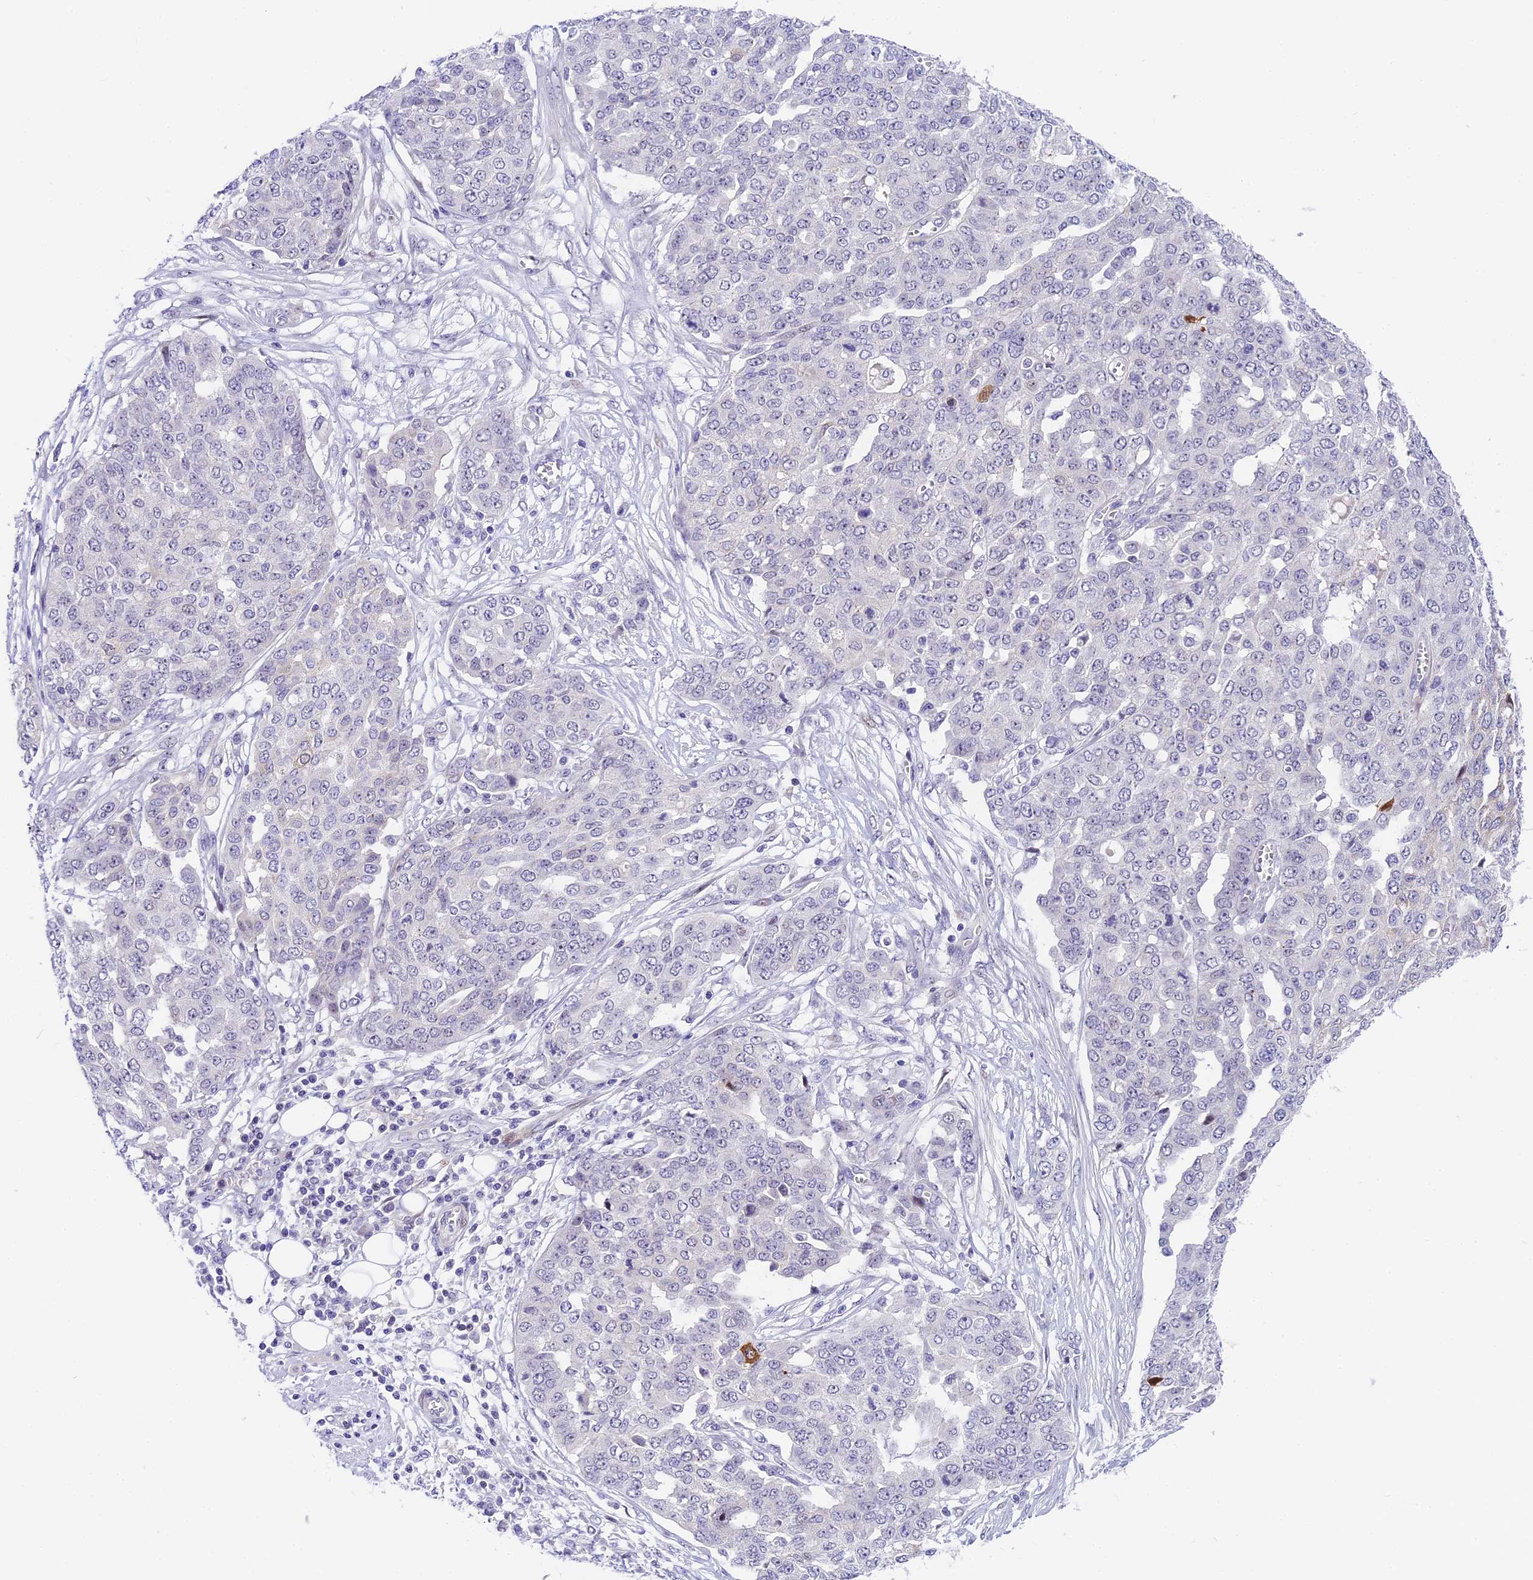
{"staining": {"intensity": "negative", "quantity": "none", "location": "none"}, "tissue": "ovarian cancer", "cell_type": "Tumor cells", "image_type": "cancer", "snomed": [{"axis": "morphology", "description": "Cystadenocarcinoma, serous, NOS"}, {"axis": "topography", "description": "Soft tissue"}, {"axis": "topography", "description": "Ovary"}], "caption": "Protein analysis of ovarian serous cystadenocarcinoma displays no significant expression in tumor cells.", "gene": "MIDN", "patient": {"sex": "female", "age": 57}}